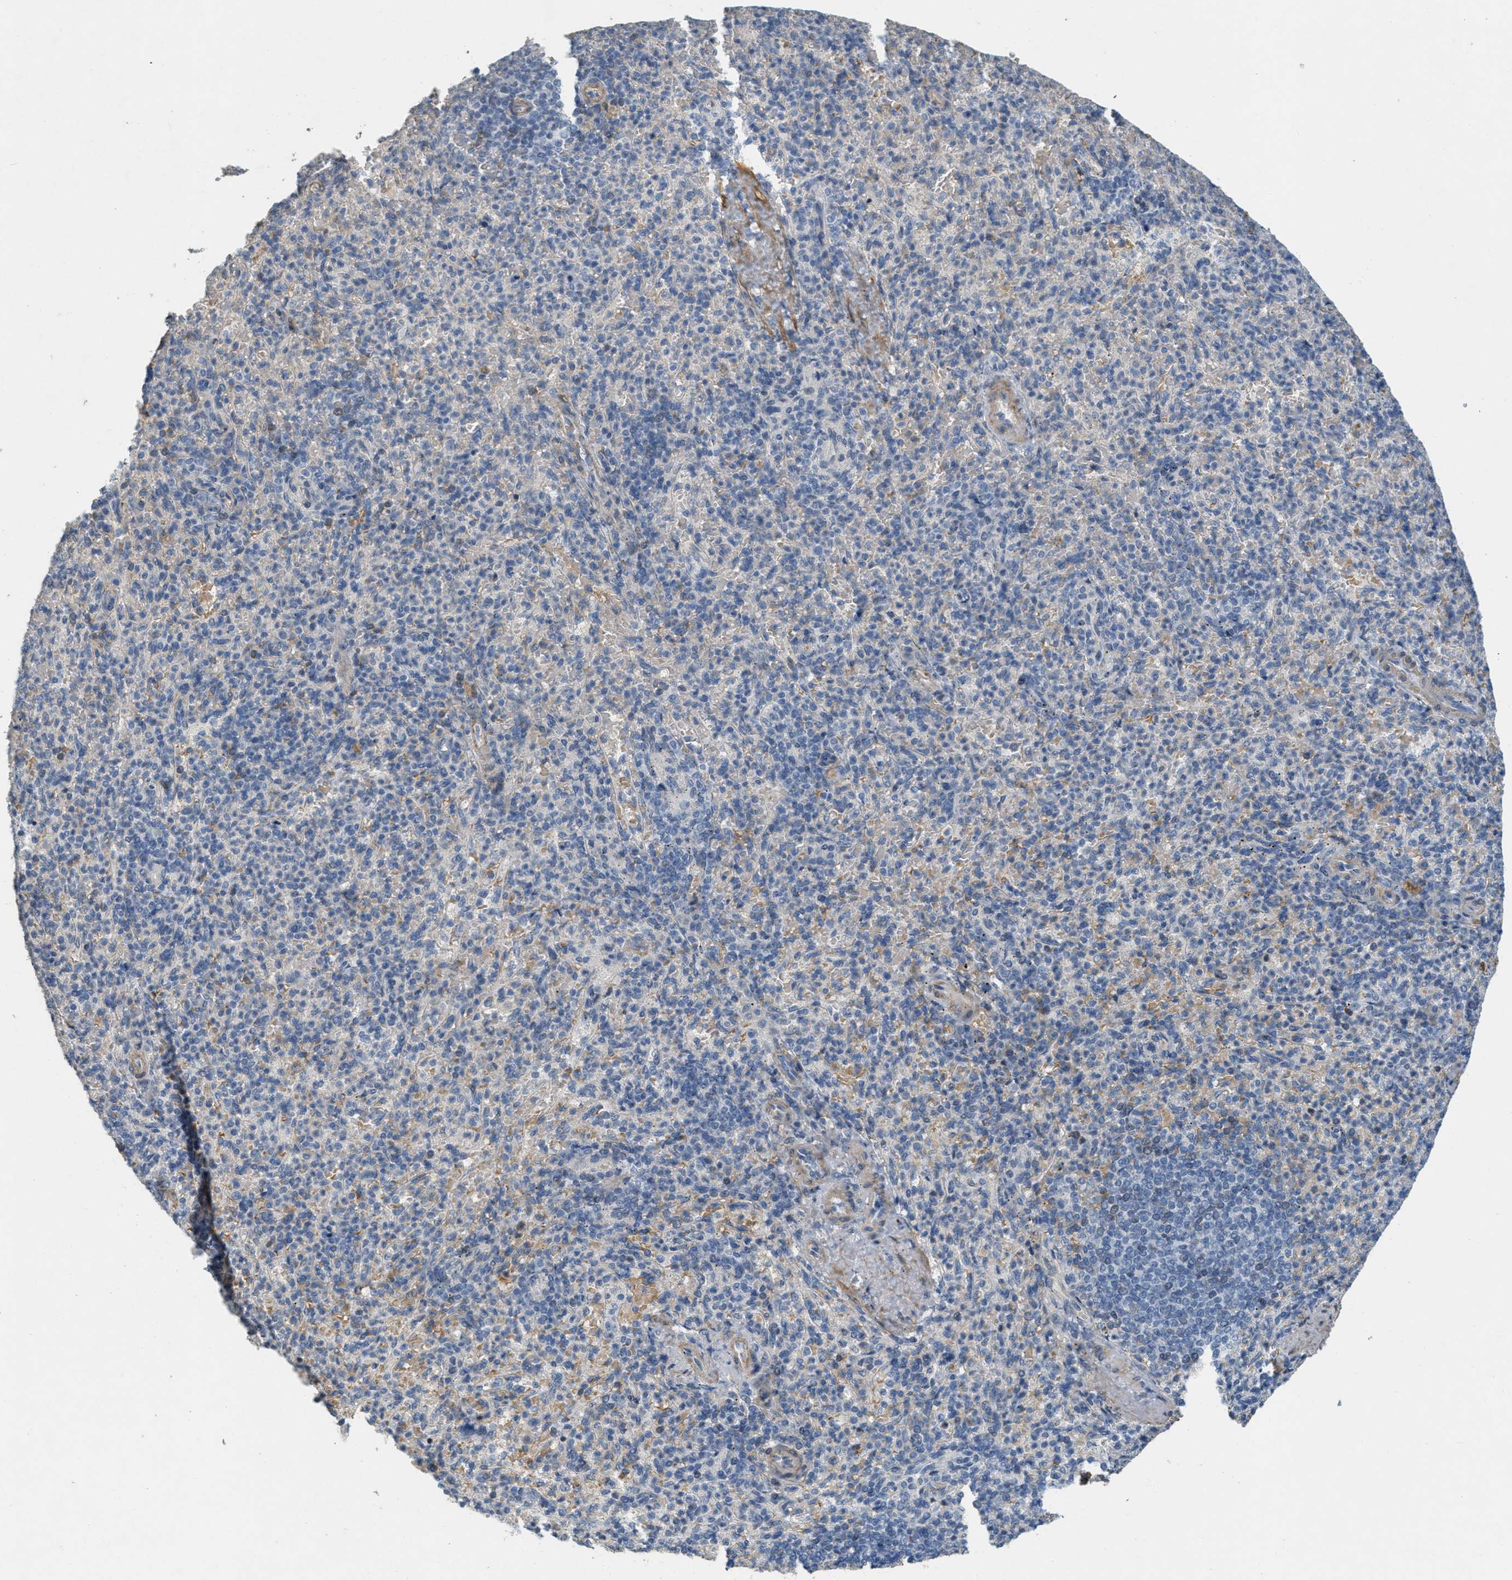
{"staining": {"intensity": "negative", "quantity": "none", "location": "none"}, "tissue": "spleen", "cell_type": "Cells in red pulp", "image_type": "normal", "snomed": [{"axis": "morphology", "description": "Normal tissue, NOS"}, {"axis": "topography", "description": "Spleen"}], "caption": "Photomicrograph shows no protein expression in cells in red pulp of normal spleen. The staining was performed using DAB (3,3'-diaminobenzidine) to visualize the protein expression in brown, while the nuclei were stained in blue with hematoxylin (Magnification: 20x).", "gene": "MRS2", "patient": {"sex": "female", "age": 74}}